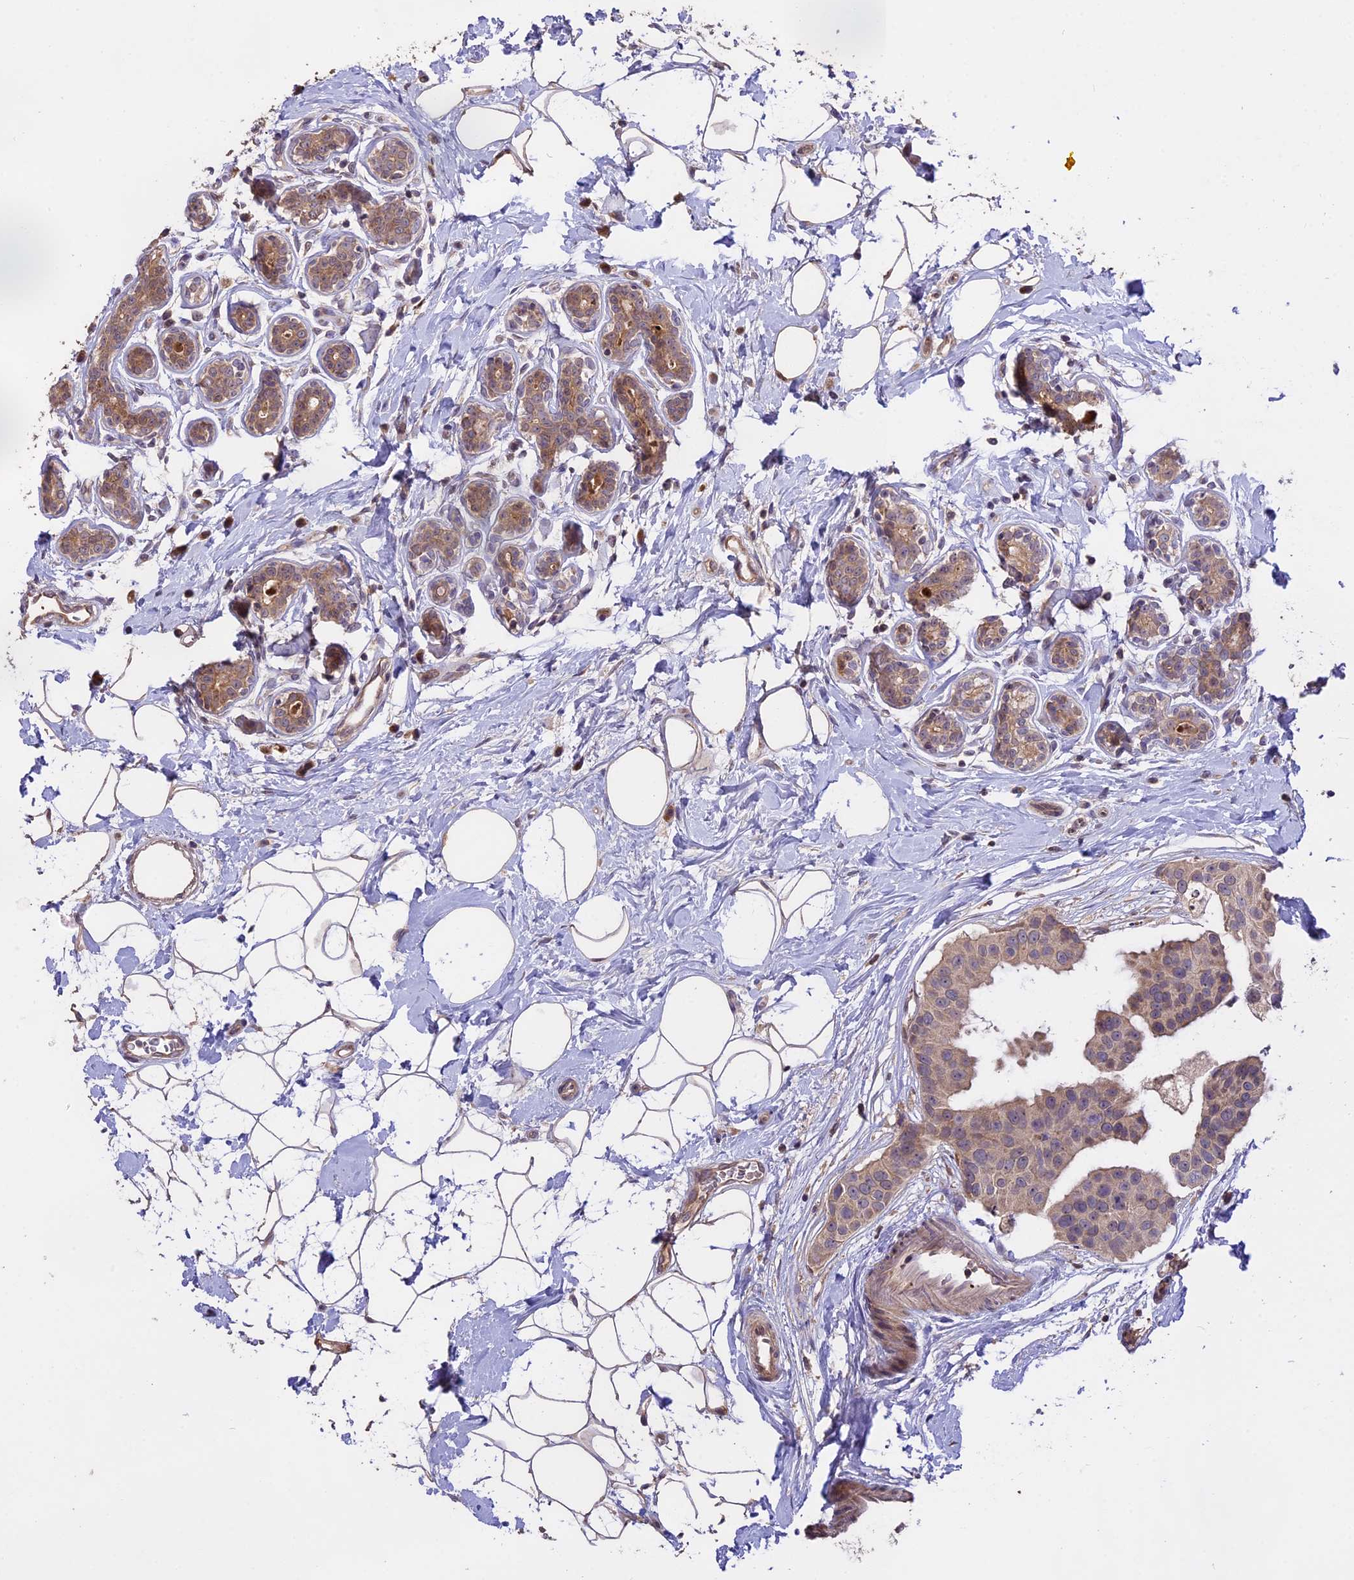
{"staining": {"intensity": "weak", "quantity": "25%-75%", "location": "cytoplasmic/membranous"}, "tissue": "breast cancer", "cell_type": "Tumor cells", "image_type": "cancer", "snomed": [{"axis": "morphology", "description": "Normal tissue, NOS"}, {"axis": "morphology", "description": "Duct carcinoma"}, {"axis": "topography", "description": "Breast"}], "caption": "Breast cancer (invasive ductal carcinoma) was stained to show a protein in brown. There is low levels of weak cytoplasmic/membranous staining in approximately 25%-75% of tumor cells.", "gene": "MEMO1", "patient": {"sex": "female", "age": 39}}